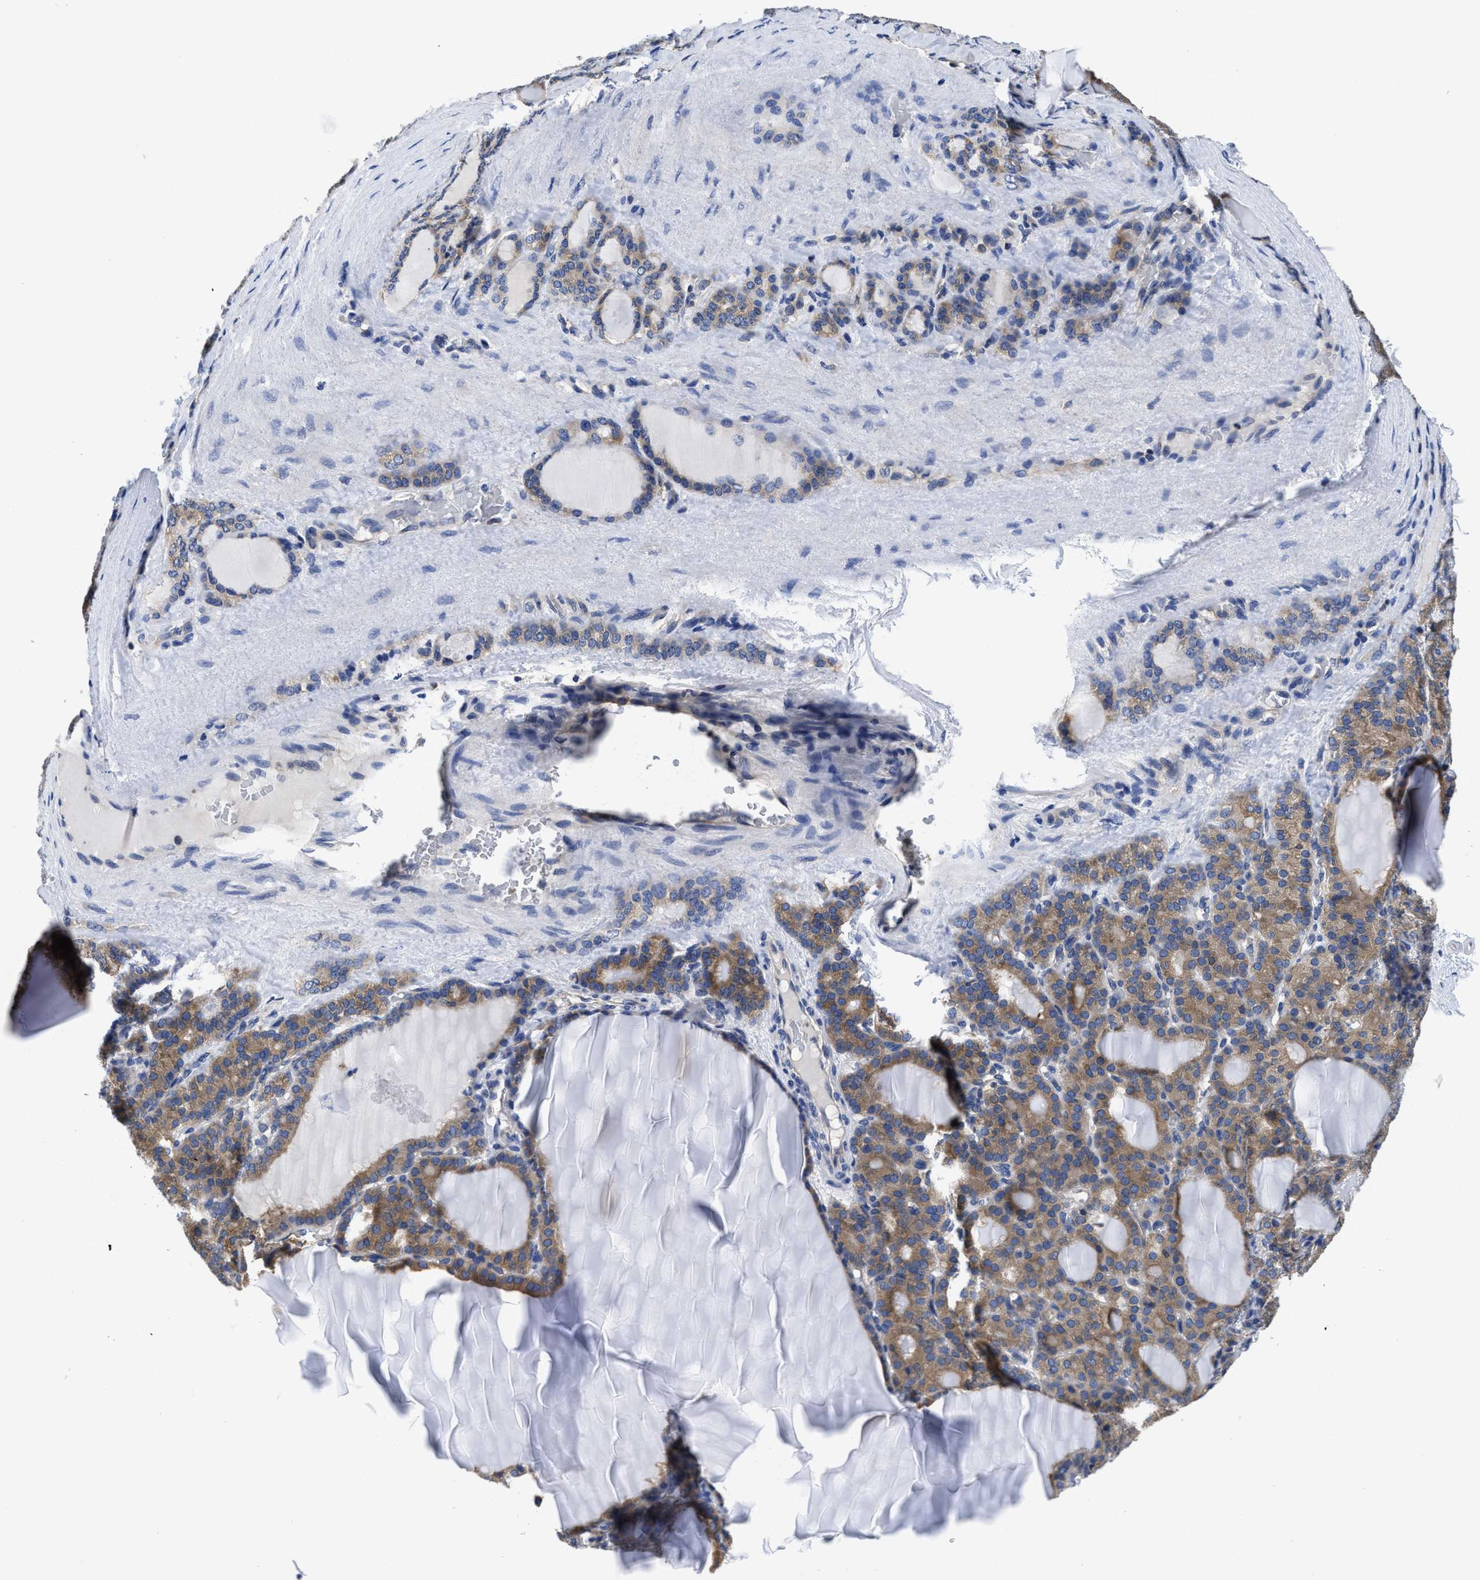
{"staining": {"intensity": "moderate", "quantity": ">75%", "location": "cytoplasmic/membranous"}, "tissue": "thyroid gland", "cell_type": "Glandular cells", "image_type": "normal", "snomed": [{"axis": "morphology", "description": "Normal tissue, NOS"}, {"axis": "topography", "description": "Thyroid gland"}], "caption": "DAB immunohistochemical staining of benign thyroid gland displays moderate cytoplasmic/membranous protein expression in approximately >75% of glandular cells. The staining is performed using DAB (3,3'-diaminobenzidine) brown chromogen to label protein expression. The nuclei are counter-stained blue using hematoxylin.", "gene": "YARS1", "patient": {"sex": "female", "age": 28}}